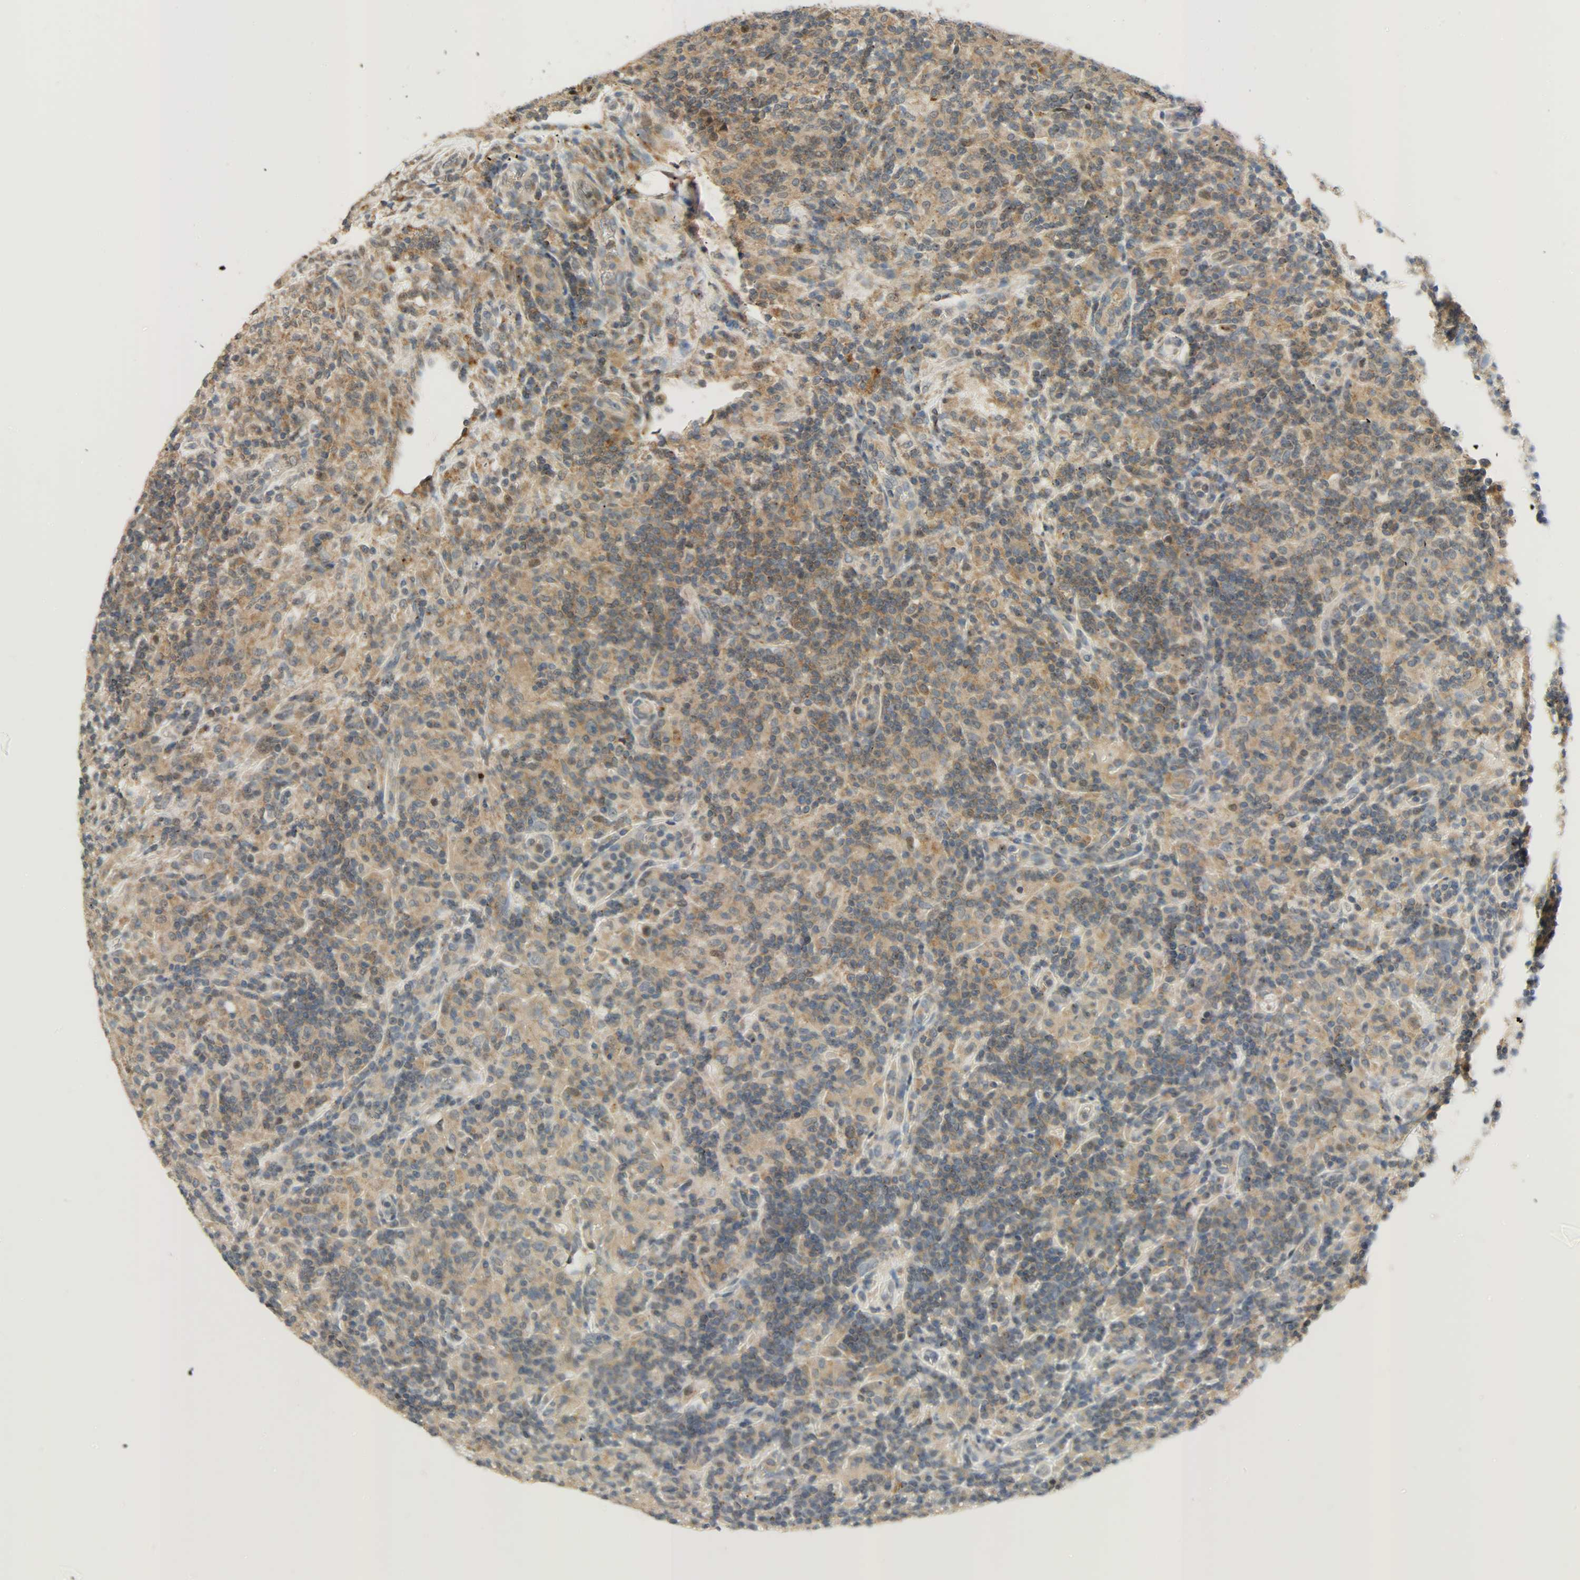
{"staining": {"intensity": "moderate", "quantity": ">75%", "location": "cytoplasmic/membranous"}, "tissue": "lymphoma", "cell_type": "Tumor cells", "image_type": "cancer", "snomed": [{"axis": "morphology", "description": "Hodgkin's disease, NOS"}, {"axis": "topography", "description": "Lymph node"}], "caption": "The photomicrograph reveals immunohistochemical staining of lymphoma. There is moderate cytoplasmic/membranous positivity is seen in about >75% of tumor cells. (Brightfield microscopy of DAB IHC at high magnification).", "gene": "GIT2", "patient": {"sex": "male", "age": 70}}